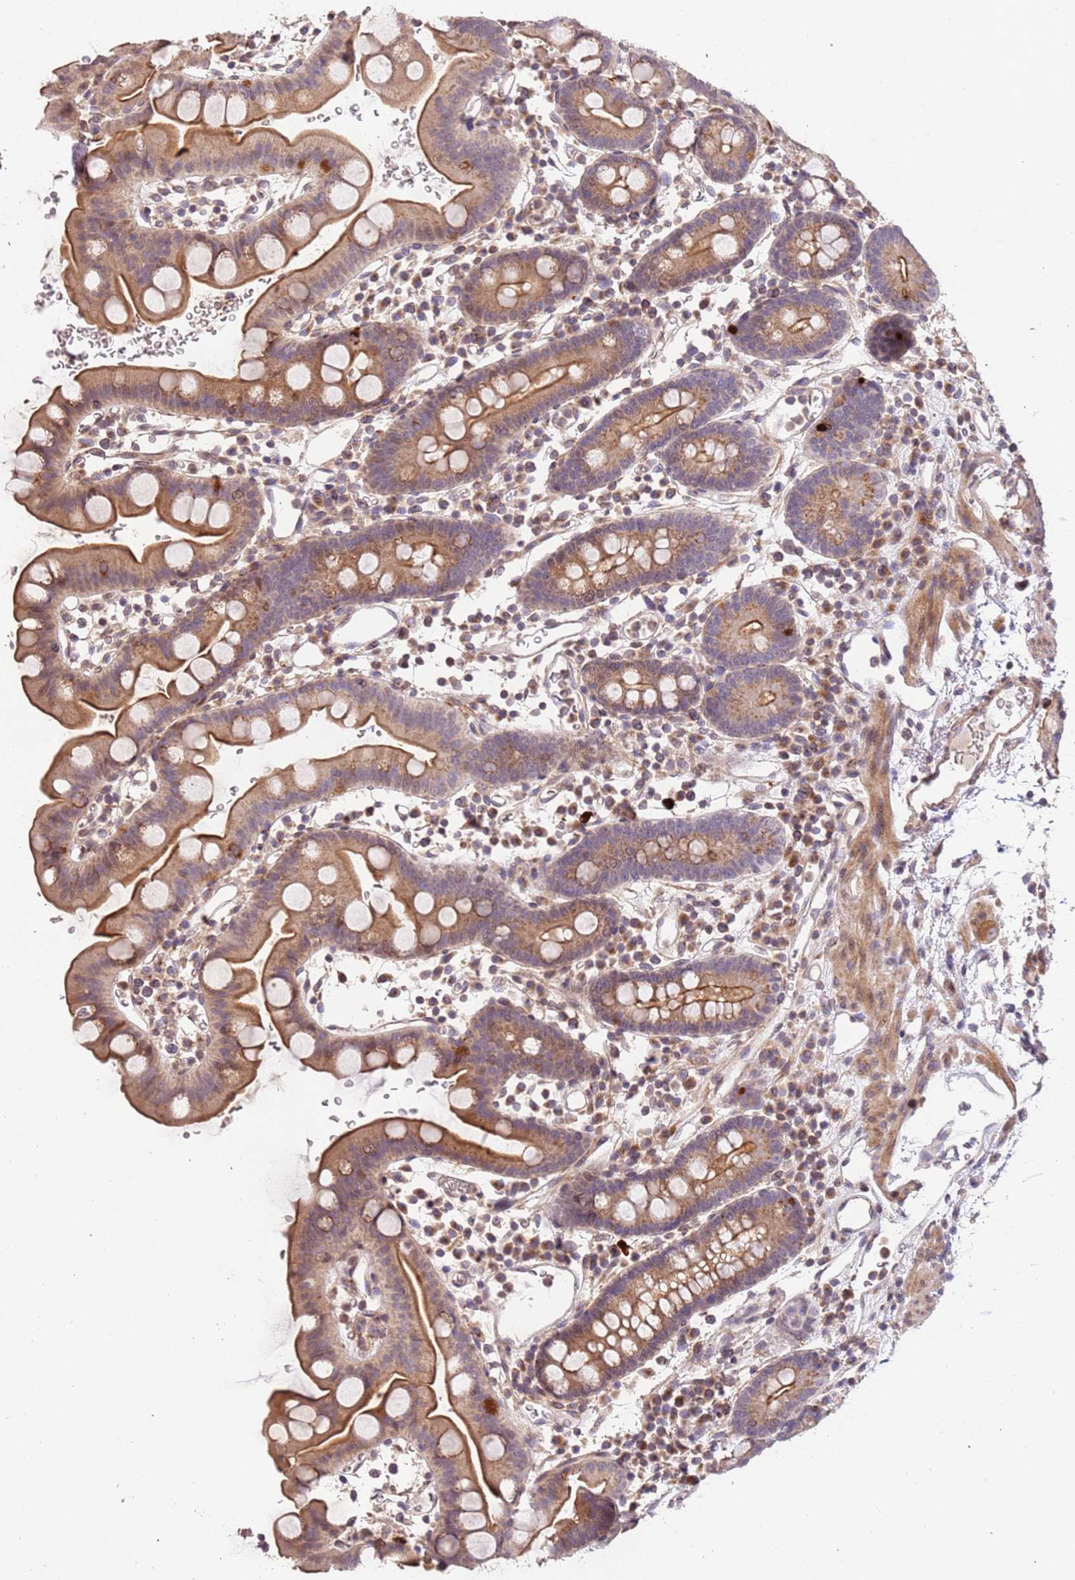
{"staining": {"intensity": "moderate", "quantity": ">75%", "location": "cytoplasmic/membranous"}, "tissue": "small intestine", "cell_type": "Glandular cells", "image_type": "normal", "snomed": [{"axis": "morphology", "description": "Normal tissue, NOS"}, {"axis": "topography", "description": "Stomach, upper"}, {"axis": "topography", "description": "Stomach, lower"}, {"axis": "topography", "description": "Small intestine"}], "caption": "Moderate cytoplasmic/membranous protein staining is appreciated in about >75% of glandular cells in small intestine.", "gene": "SLC16A4", "patient": {"sex": "male", "age": 68}}